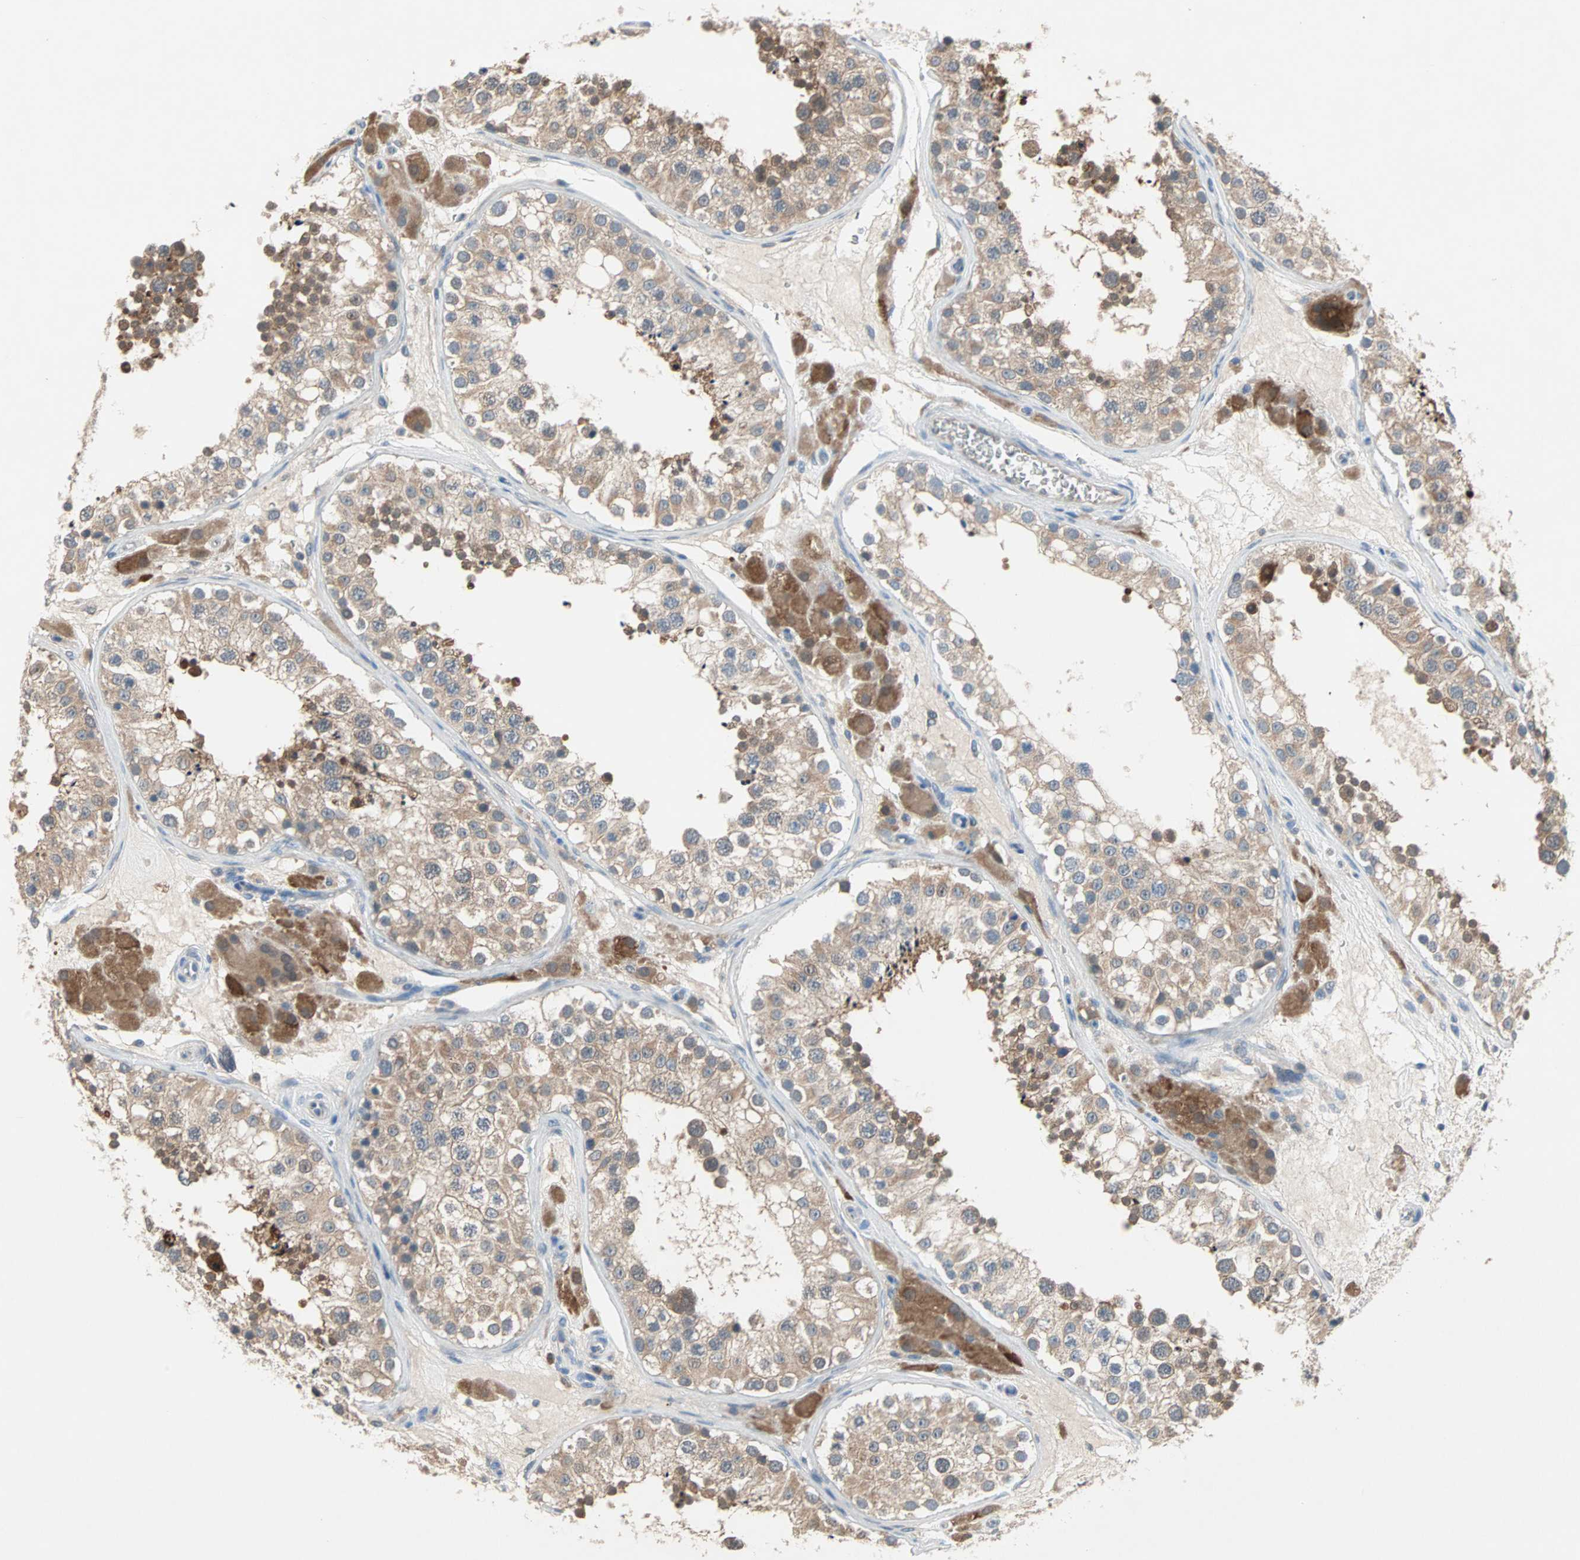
{"staining": {"intensity": "moderate", "quantity": ">75%", "location": "cytoplasmic/membranous"}, "tissue": "testis", "cell_type": "Cells in seminiferous ducts", "image_type": "normal", "snomed": [{"axis": "morphology", "description": "Normal tissue, NOS"}, {"axis": "topography", "description": "Testis"}], "caption": "This histopathology image displays IHC staining of normal human testis, with medium moderate cytoplasmic/membranous staining in about >75% of cells in seminiferous ducts.", "gene": "MPI", "patient": {"sex": "male", "age": 26}}